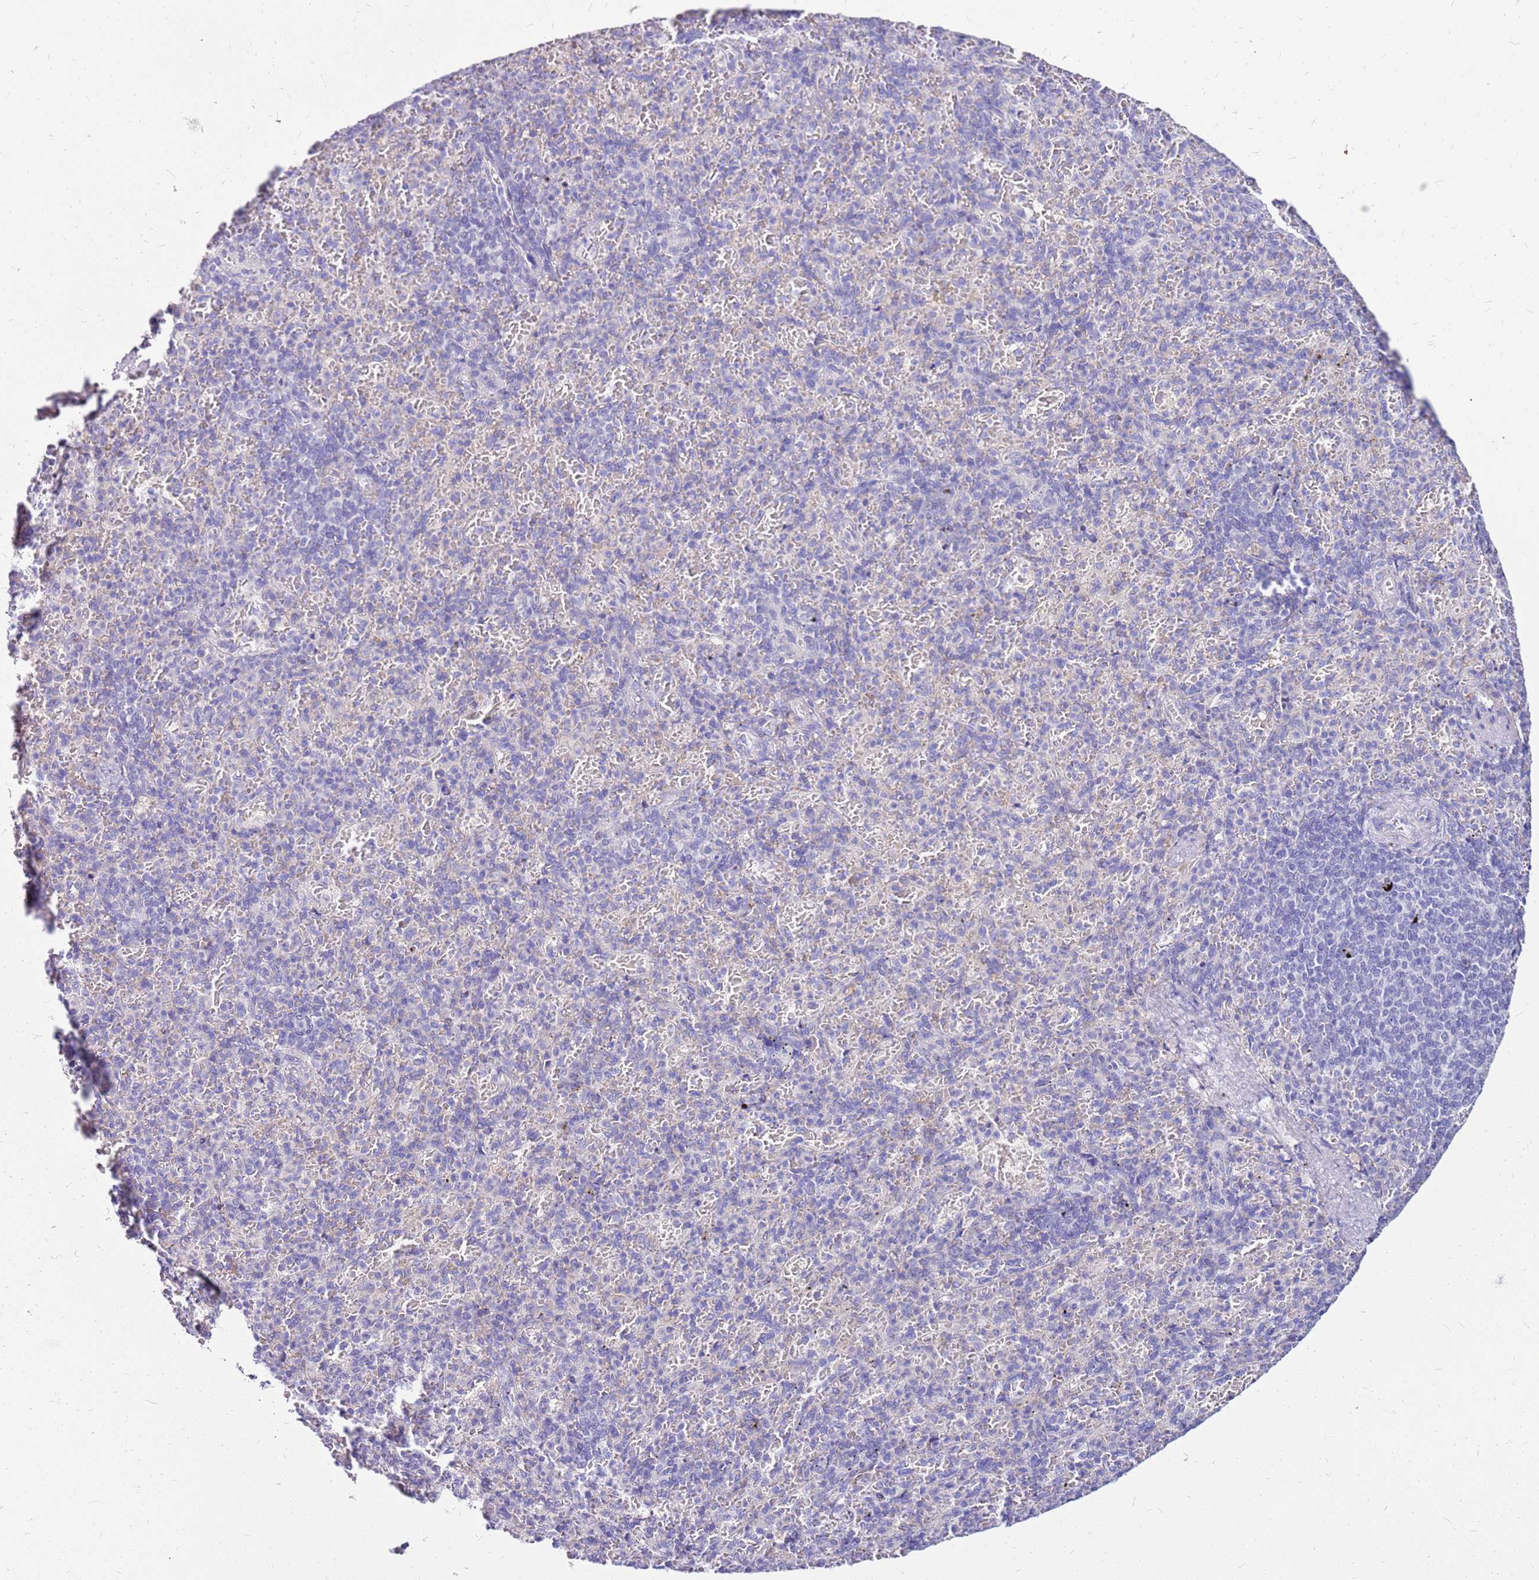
{"staining": {"intensity": "negative", "quantity": "none", "location": "none"}, "tissue": "spleen", "cell_type": "Cells in red pulp", "image_type": "normal", "snomed": [{"axis": "morphology", "description": "Normal tissue, NOS"}, {"axis": "topography", "description": "Spleen"}], "caption": "IHC histopathology image of normal spleen stained for a protein (brown), which displays no staining in cells in red pulp.", "gene": "DCDC2B", "patient": {"sex": "female", "age": 74}}